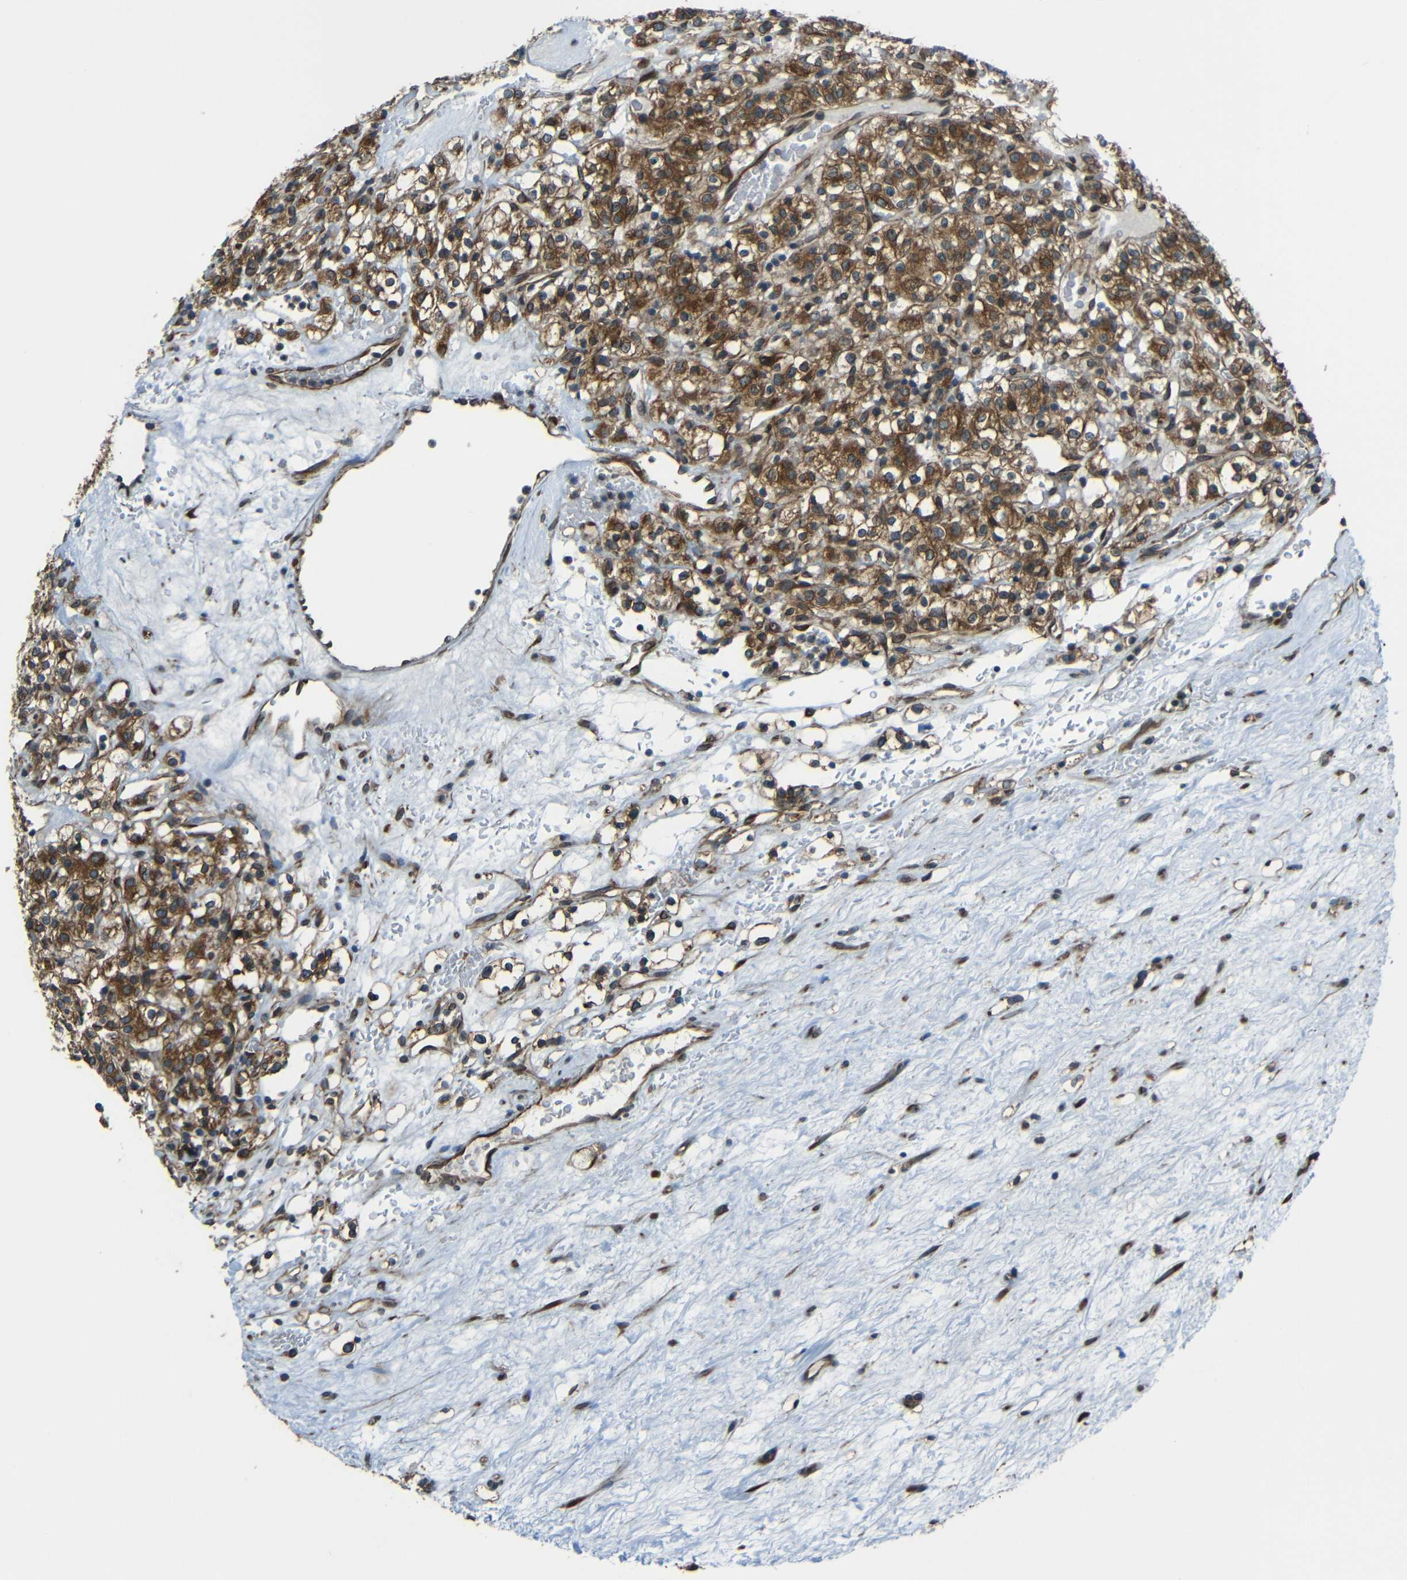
{"staining": {"intensity": "strong", "quantity": ">75%", "location": "cytoplasmic/membranous"}, "tissue": "renal cancer", "cell_type": "Tumor cells", "image_type": "cancer", "snomed": [{"axis": "morphology", "description": "Normal tissue, NOS"}, {"axis": "morphology", "description": "Adenocarcinoma, NOS"}, {"axis": "topography", "description": "Kidney"}], "caption": "High-power microscopy captured an IHC image of renal cancer, revealing strong cytoplasmic/membranous staining in approximately >75% of tumor cells.", "gene": "VAPB", "patient": {"sex": "female", "age": 72}}